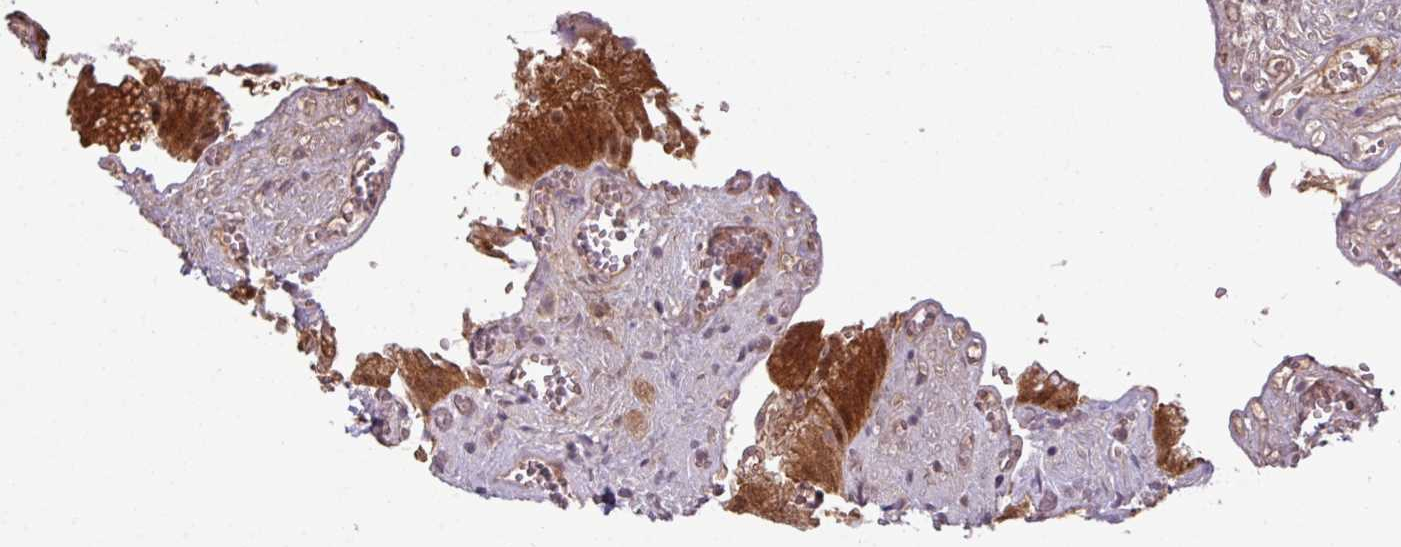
{"staining": {"intensity": "strong", "quantity": ">75%", "location": "cytoplasmic/membranous,nuclear"}, "tissue": "gallbladder", "cell_type": "Glandular cells", "image_type": "normal", "snomed": [{"axis": "morphology", "description": "Normal tissue, NOS"}, {"axis": "topography", "description": "Gallbladder"}, {"axis": "topography", "description": "Peripheral nerve tissue"}], "caption": "Brown immunohistochemical staining in unremarkable human gallbladder demonstrates strong cytoplasmic/membranous,nuclear expression in about >75% of glandular cells.", "gene": "TTLL12", "patient": {"sex": "male", "age": 17}}